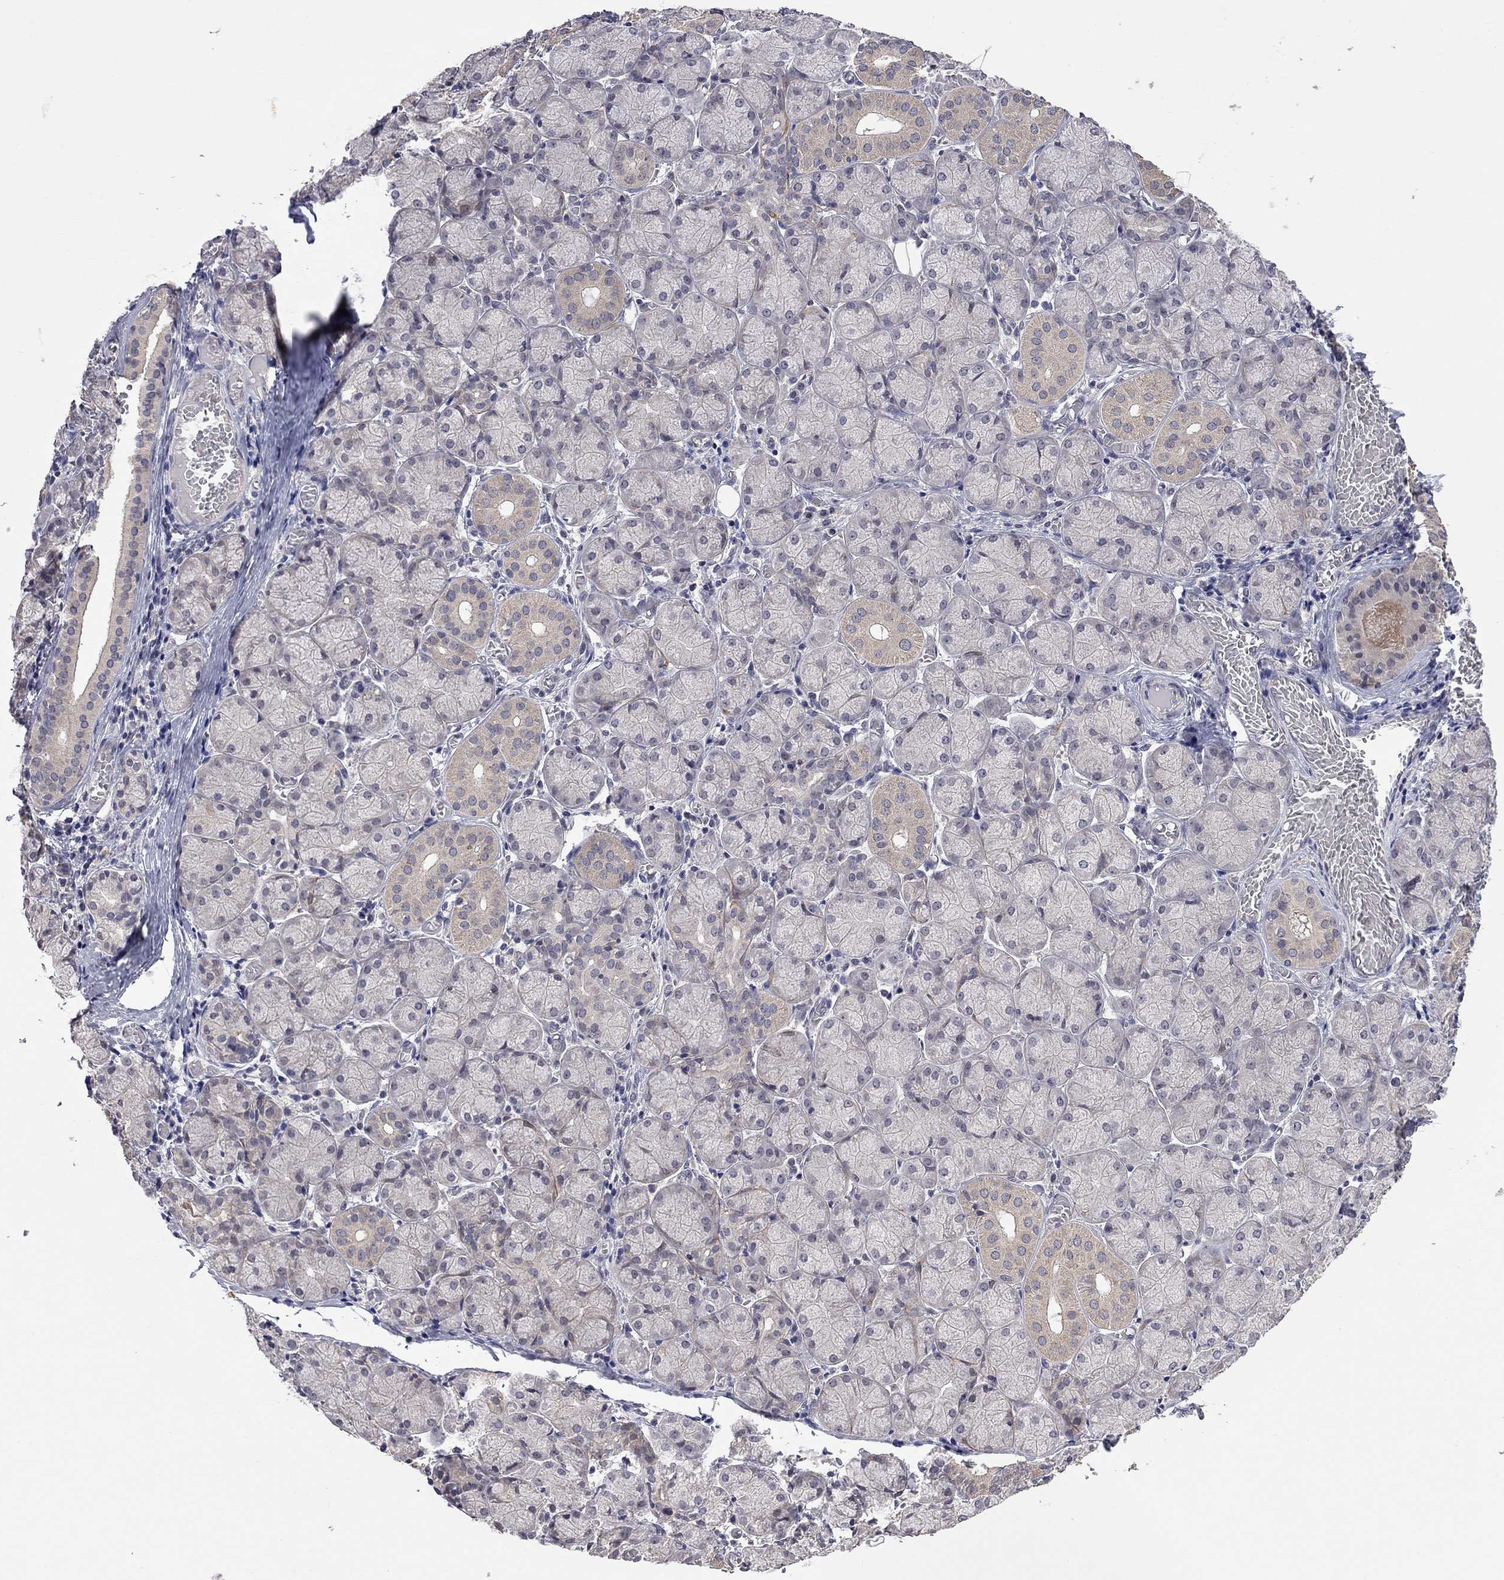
{"staining": {"intensity": "weak", "quantity": "<25%", "location": "cytoplasmic/membranous"}, "tissue": "salivary gland", "cell_type": "Glandular cells", "image_type": "normal", "snomed": [{"axis": "morphology", "description": "Normal tissue, NOS"}, {"axis": "topography", "description": "Salivary gland"}, {"axis": "topography", "description": "Peripheral nerve tissue"}], "caption": "IHC micrograph of benign salivary gland stained for a protein (brown), which displays no staining in glandular cells.", "gene": "FABP12", "patient": {"sex": "female", "age": 24}}